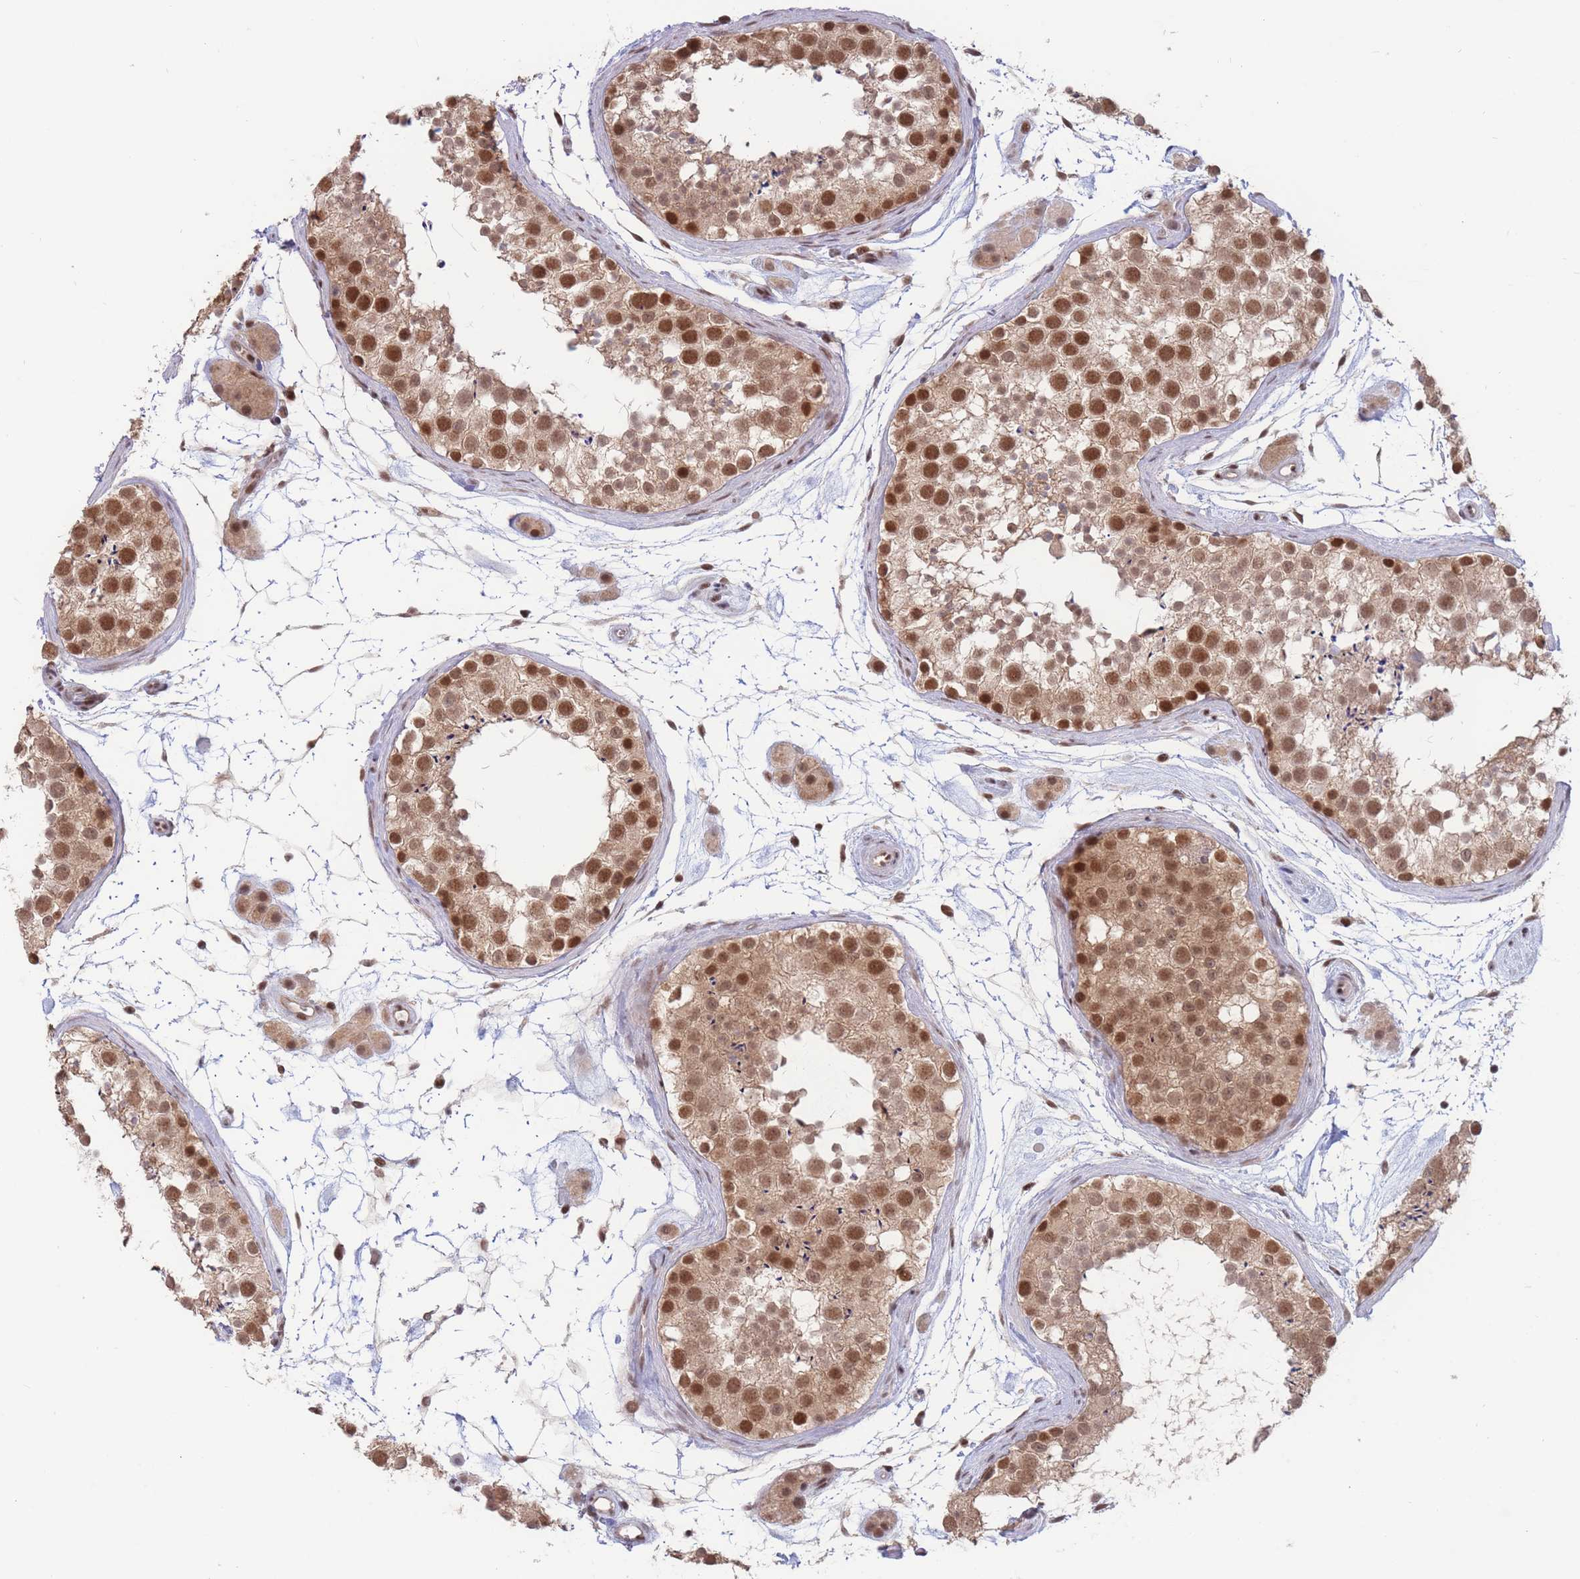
{"staining": {"intensity": "moderate", "quantity": ">75%", "location": "nuclear"}, "tissue": "testis", "cell_type": "Cells in seminiferous ducts", "image_type": "normal", "snomed": [{"axis": "morphology", "description": "Normal tissue, NOS"}, {"axis": "topography", "description": "Testis"}], "caption": "Benign testis was stained to show a protein in brown. There is medium levels of moderate nuclear expression in about >75% of cells in seminiferous ducts. (Stains: DAB (3,3'-diaminobenzidine) in brown, nuclei in blue, Microscopy: brightfield microscopy at high magnification).", "gene": "SMAD9", "patient": {"sex": "male", "age": 41}}